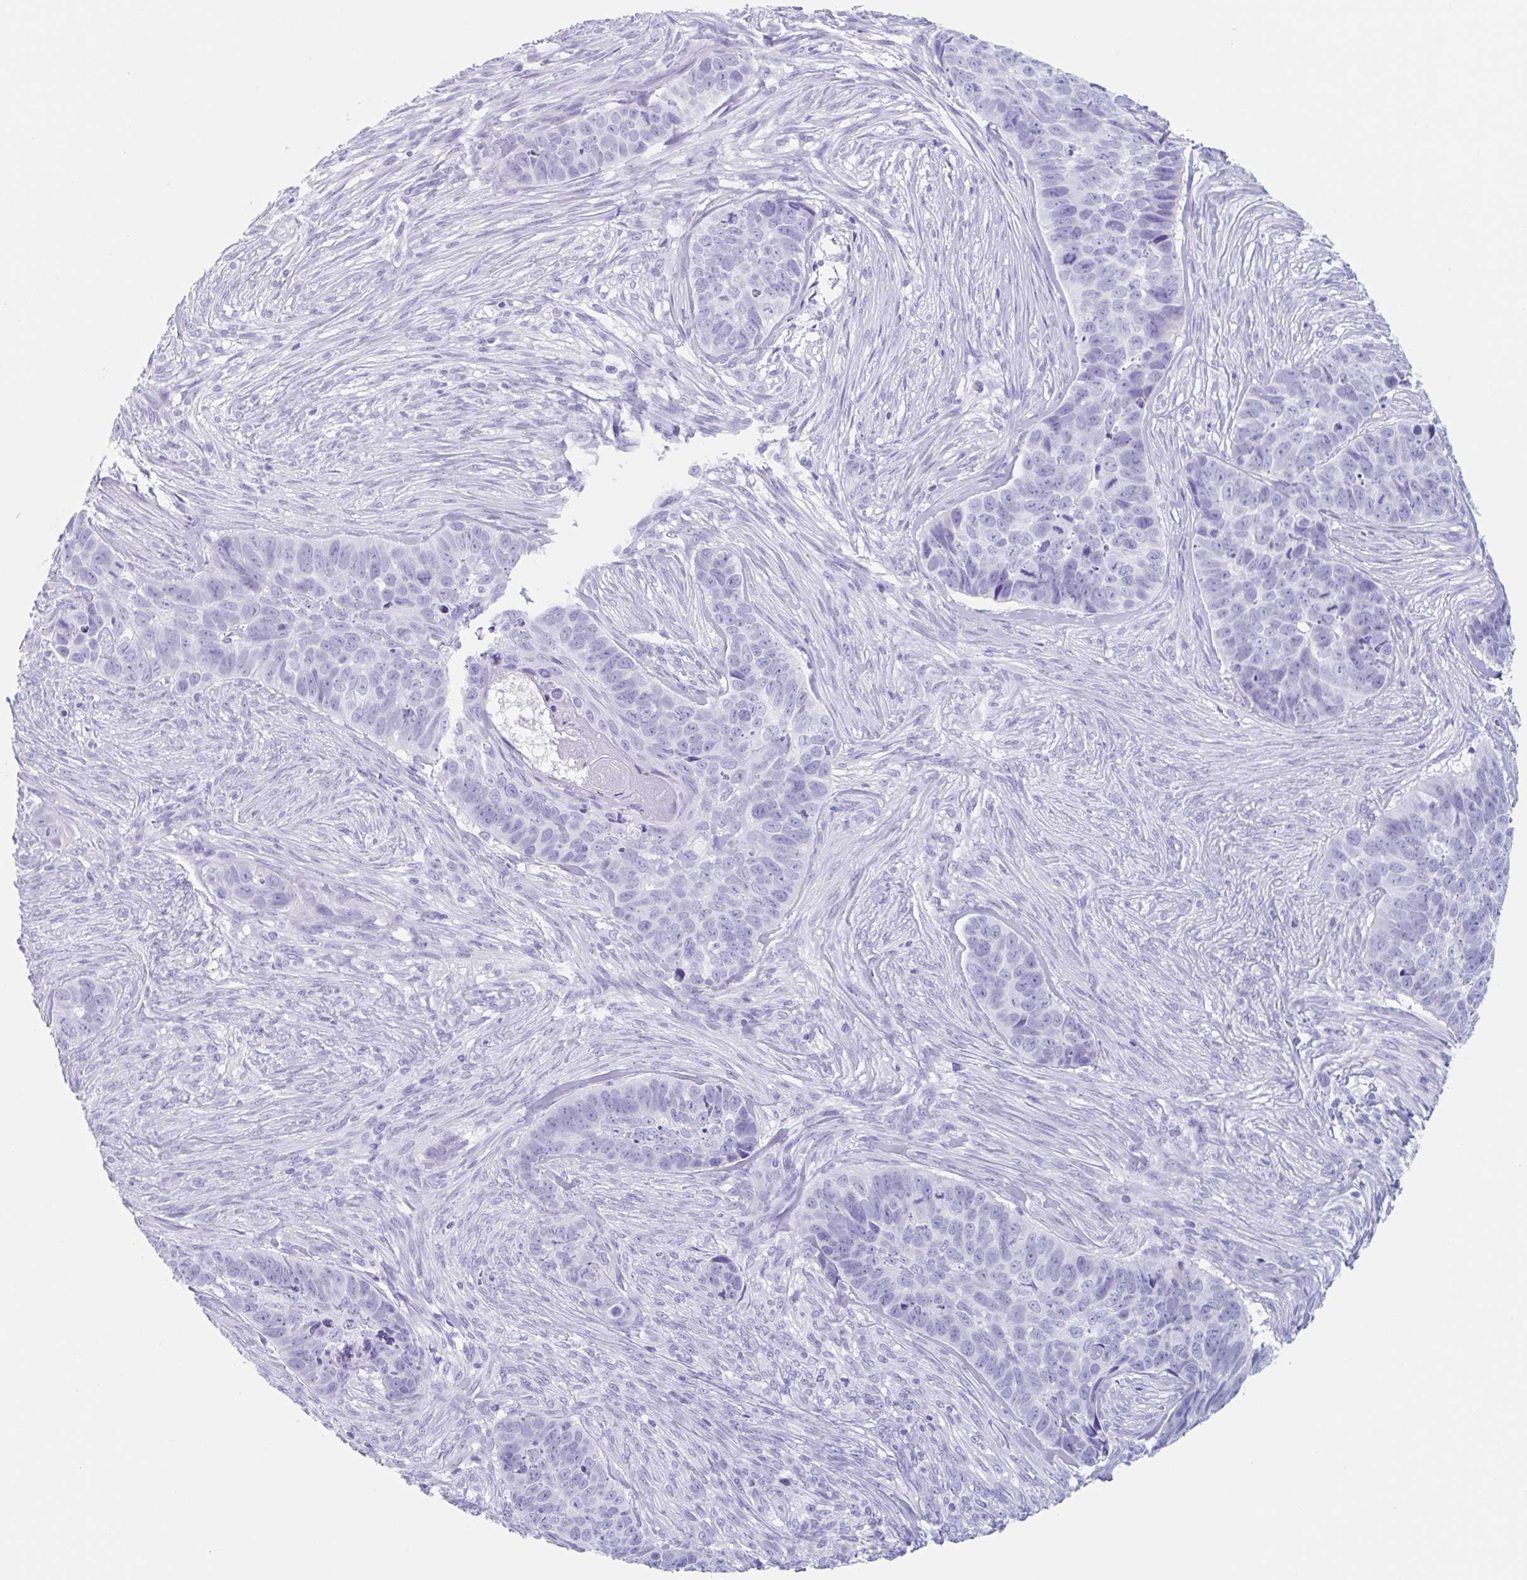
{"staining": {"intensity": "negative", "quantity": "none", "location": "none"}, "tissue": "skin cancer", "cell_type": "Tumor cells", "image_type": "cancer", "snomed": [{"axis": "morphology", "description": "Basal cell carcinoma"}, {"axis": "topography", "description": "Skin"}], "caption": "This micrograph is of skin cancer stained with IHC to label a protein in brown with the nuclei are counter-stained blue. There is no positivity in tumor cells.", "gene": "CPTP", "patient": {"sex": "female", "age": 82}}